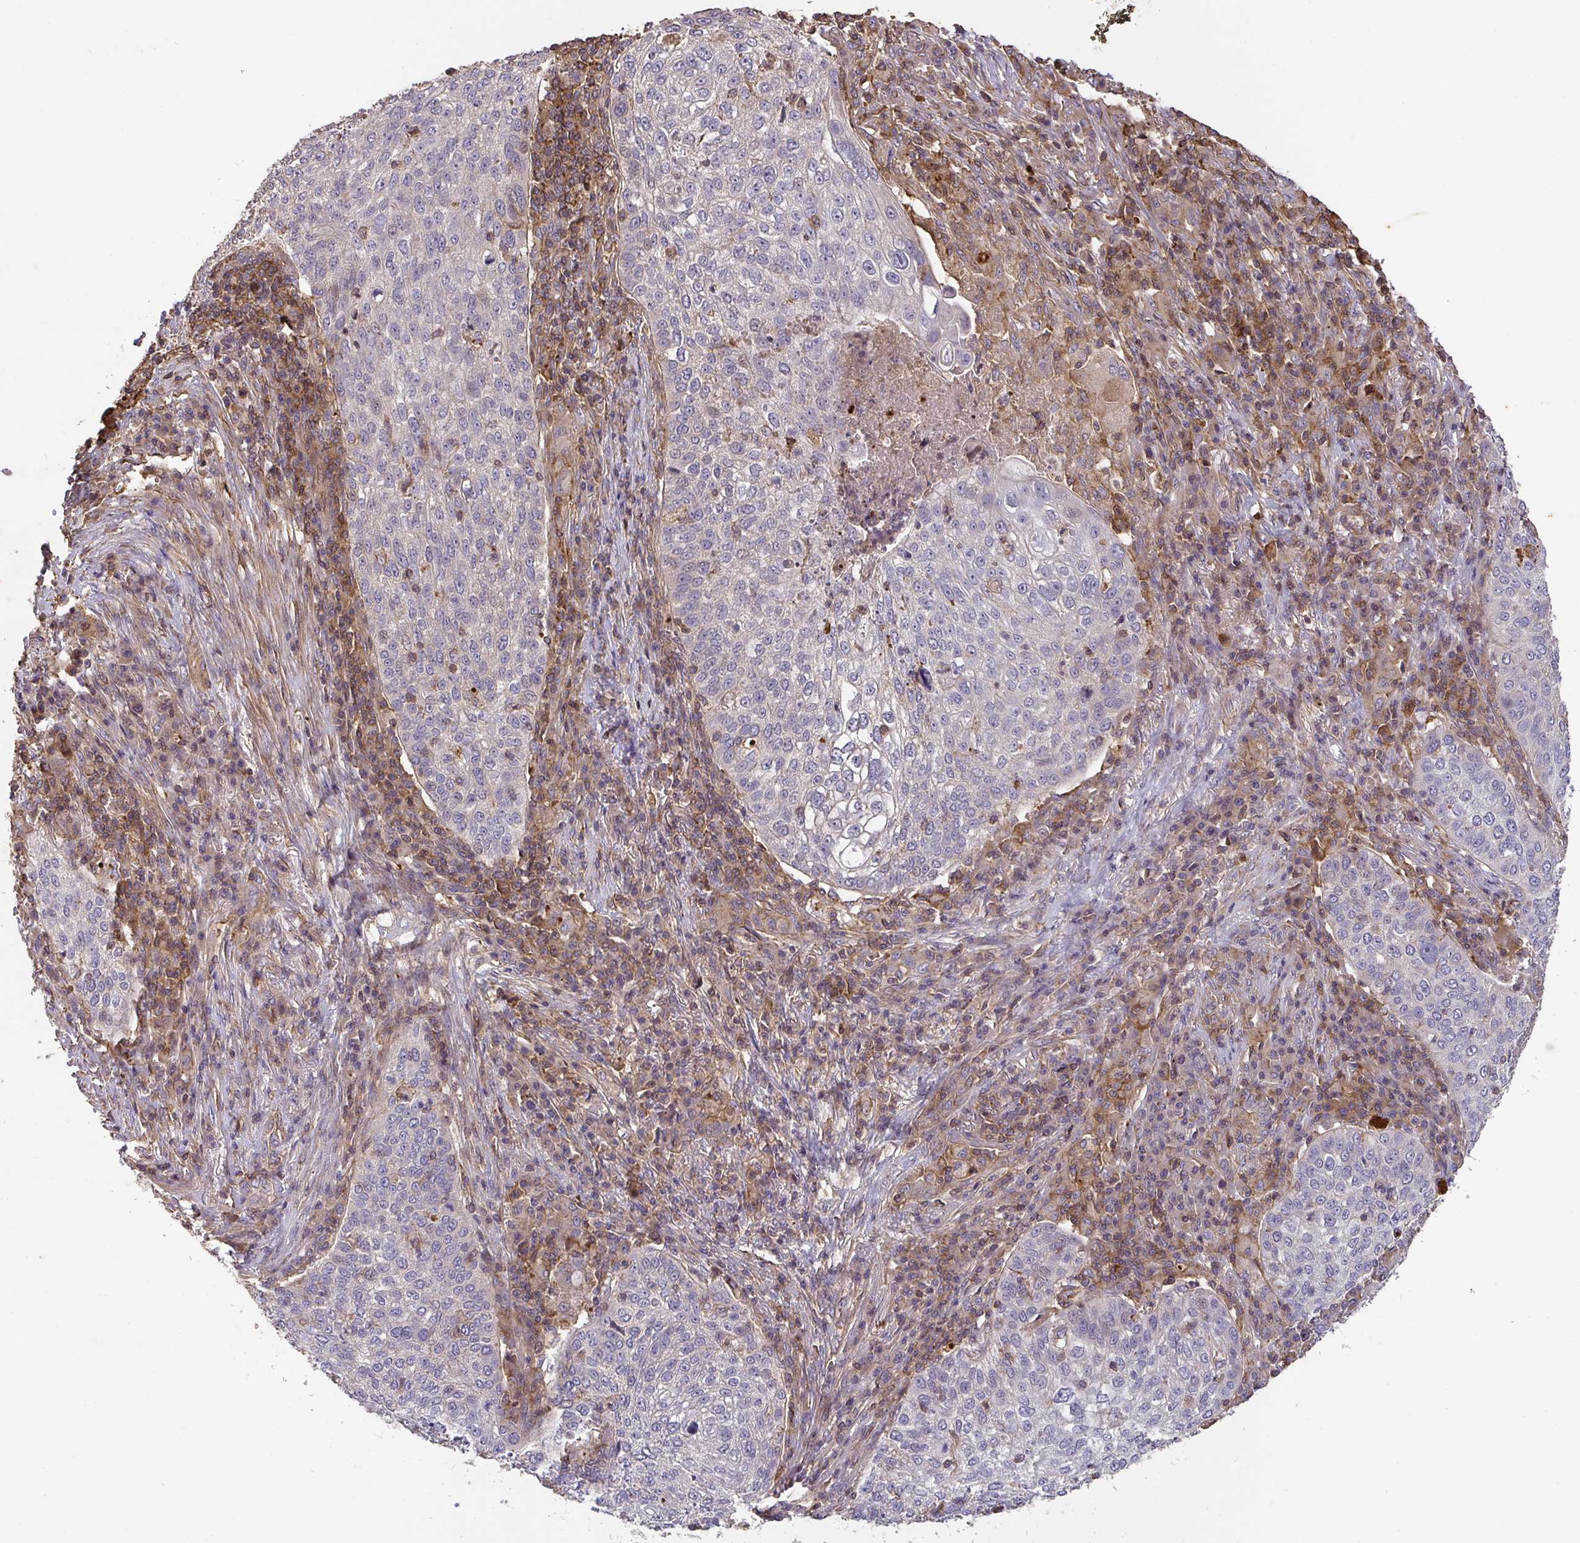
{"staining": {"intensity": "negative", "quantity": "none", "location": "none"}, "tissue": "lung cancer", "cell_type": "Tumor cells", "image_type": "cancer", "snomed": [{"axis": "morphology", "description": "Squamous cell carcinoma, NOS"}, {"axis": "topography", "description": "Lung"}], "caption": "Tumor cells show no significant protein positivity in lung cancer. (DAB immunohistochemistry (IHC) visualized using brightfield microscopy, high magnification).", "gene": "TNMD", "patient": {"sex": "male", "age": 63}}